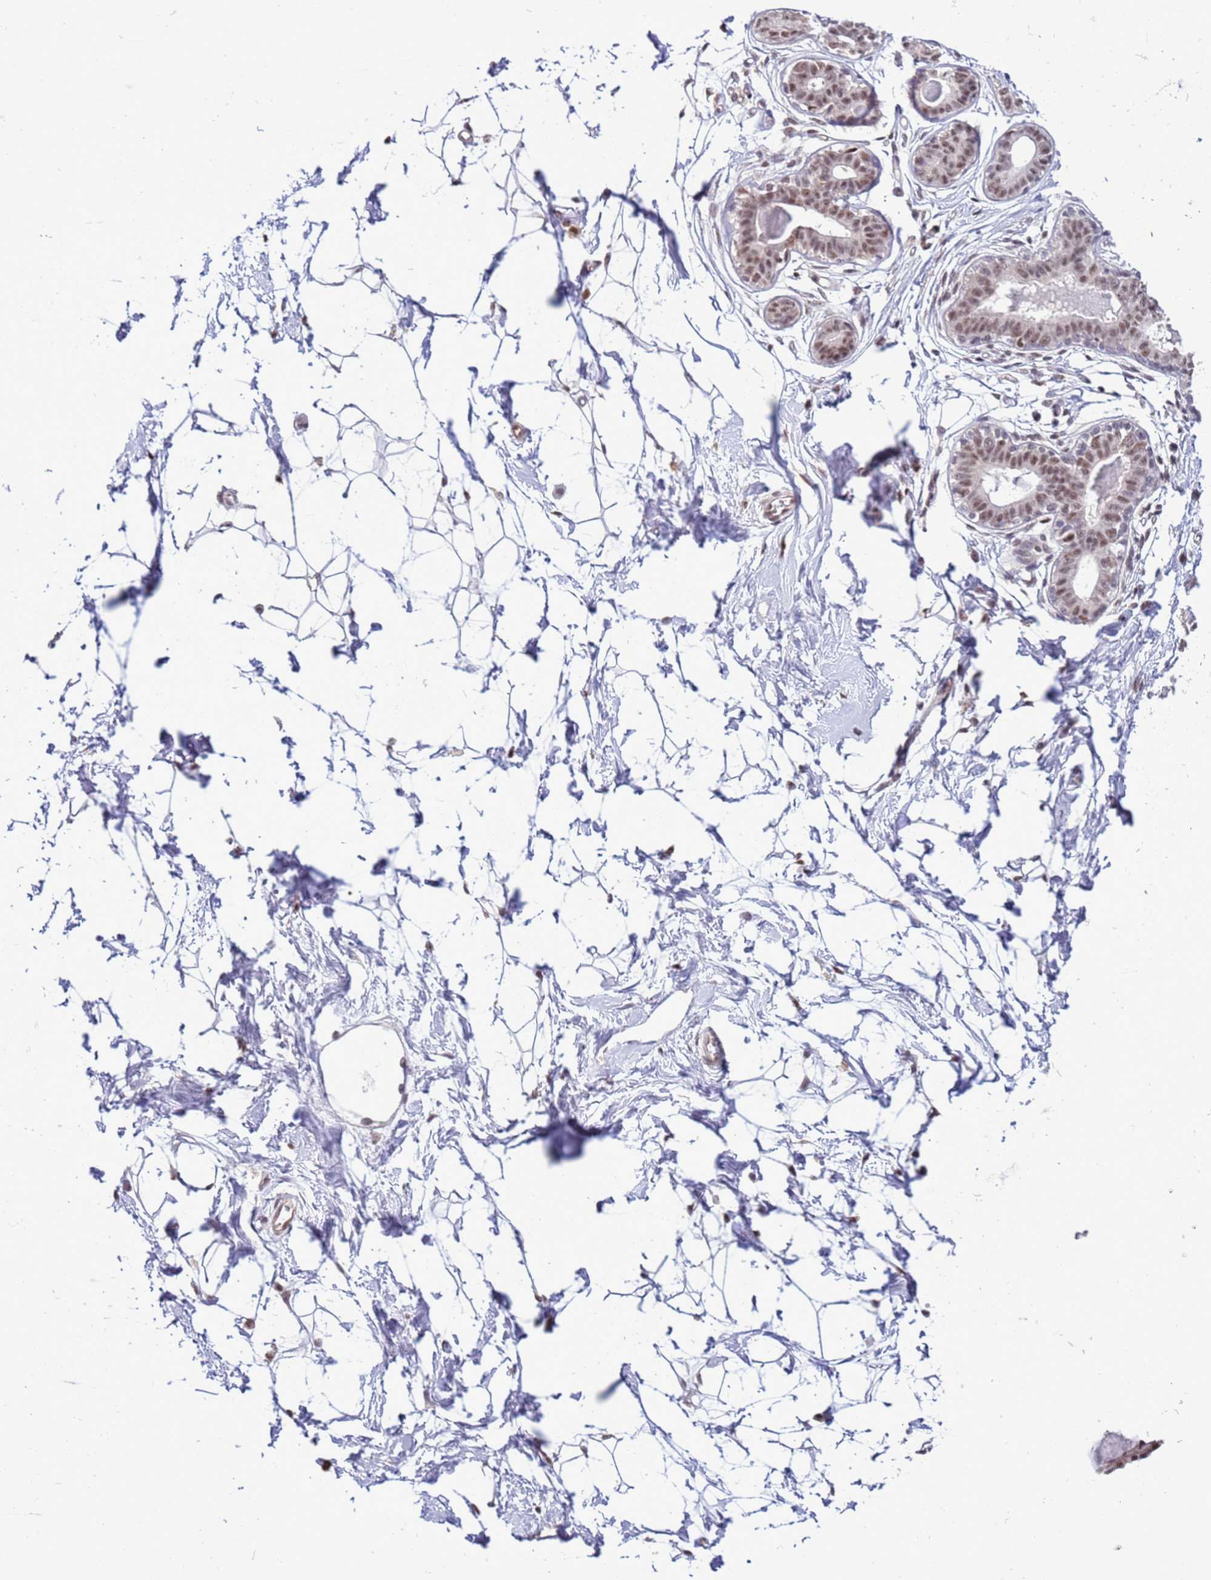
{"staining": {"intensity": "negative", "quantity": "none", "location": "none"}, "tissue": "breast", "cell_type": "Adipocytes", "image_type": "normal", "snomed": [{"axis": "morphology", "description": "Normal tissue, NOS"}, {"axis": "topography", "description": "Breast"}], "caption": "This is an immunohistochemistry (IHC) micrograph of normal human breast. There is no expression in adipocytes.", "gene": "PRPF6", "patient": {"sex": "female", "age": 45}}